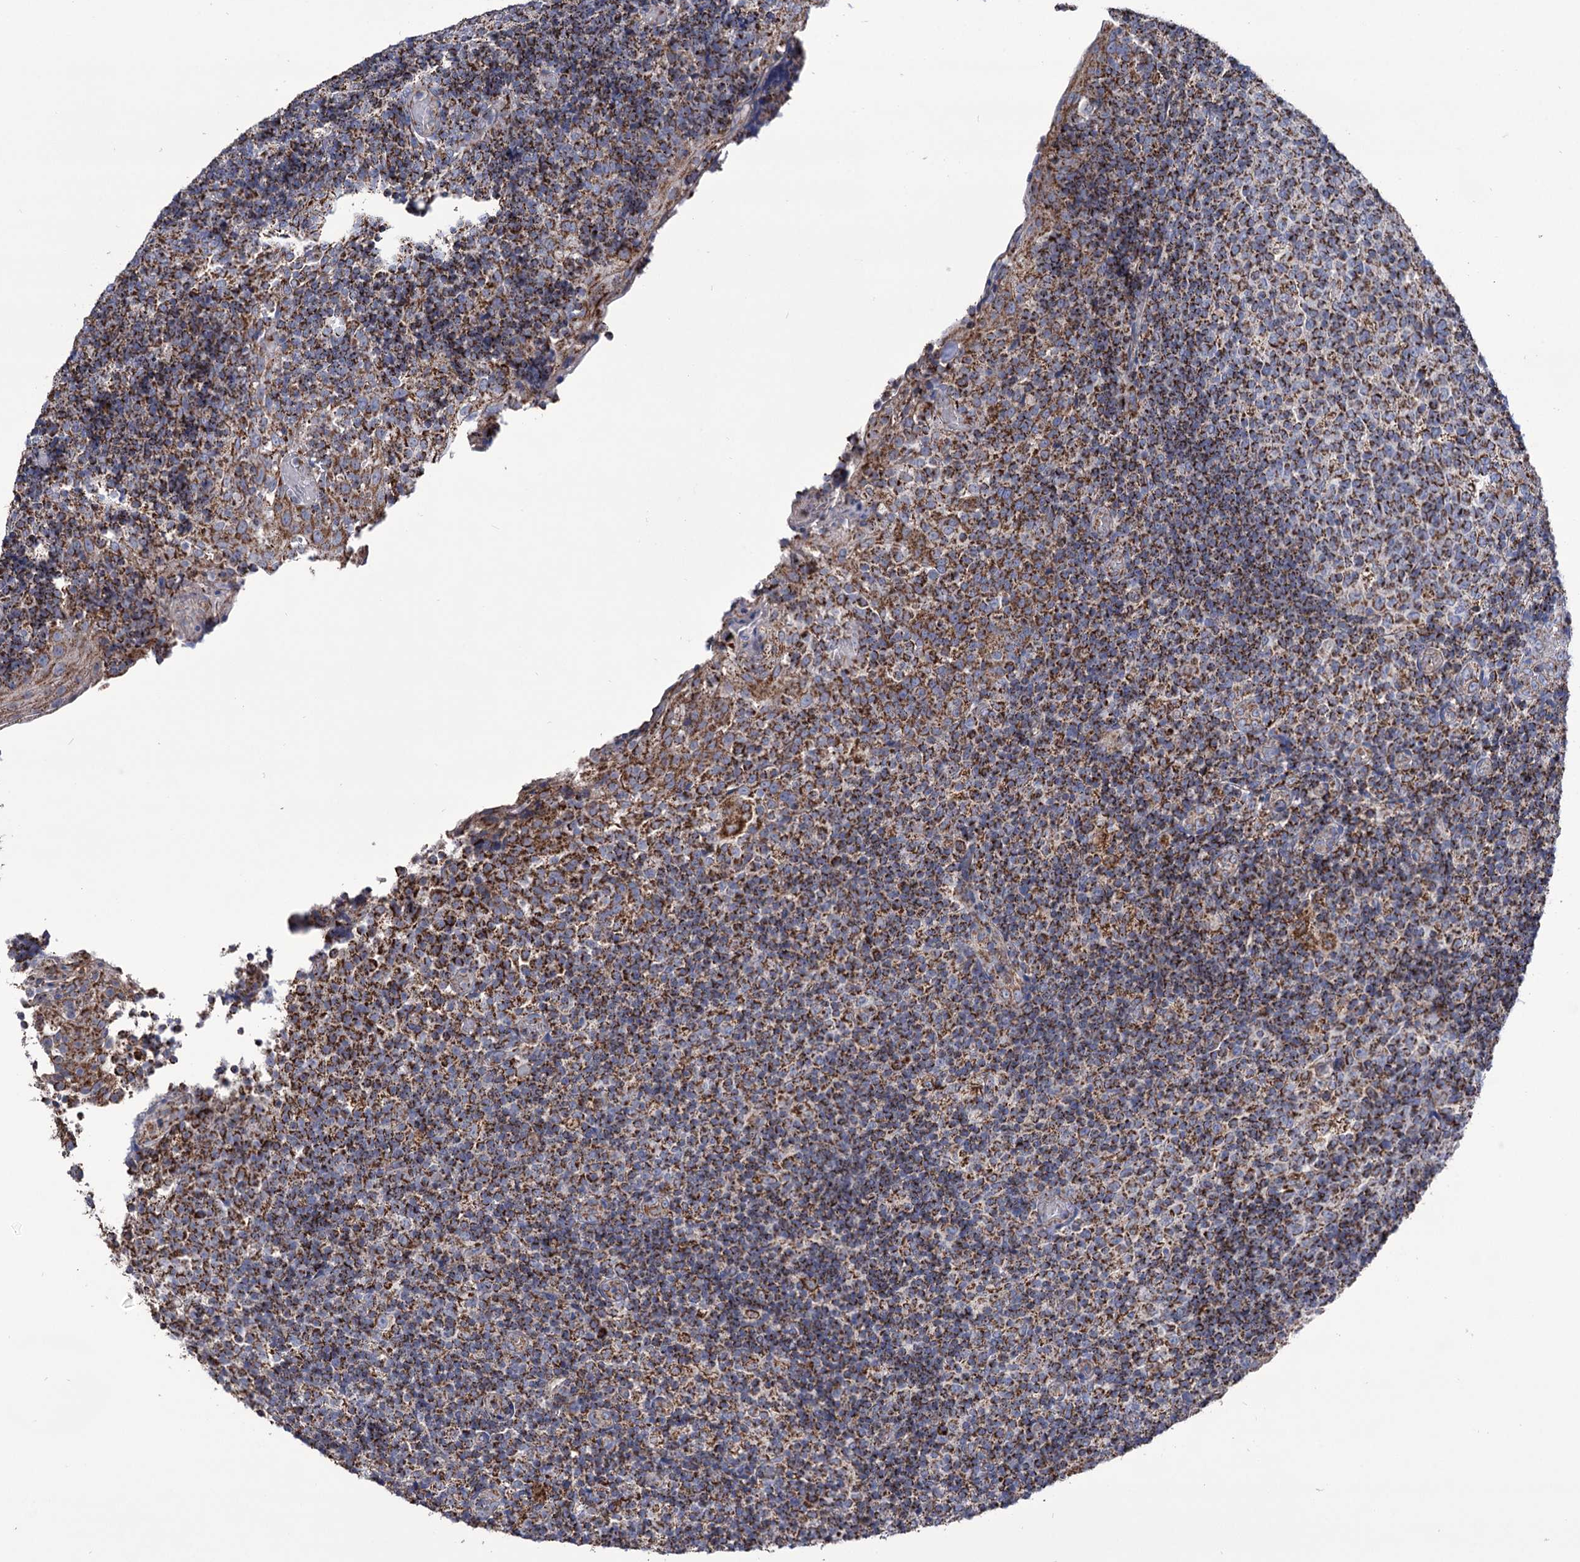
{"staining": {"intensity": "moderate", "quantity": "<25%", "location": "cytoplasmic/membranous"}, "tissue": "tonsil", "cell_type": "Germinal center cells", "image_type": "normal", "snomed": [{"axis": "morphology", "description": "Normal tissue, NOS"}, {"axis": "topography", "description": "Tonsil"}], "caption": "An image of human tonsil stained for a protein exhibits moderate cytoplasmic/membranous brown staining in germinal center cells.", "gene": "ABHD10", "patient": {"sex": "female", "age": 19}}